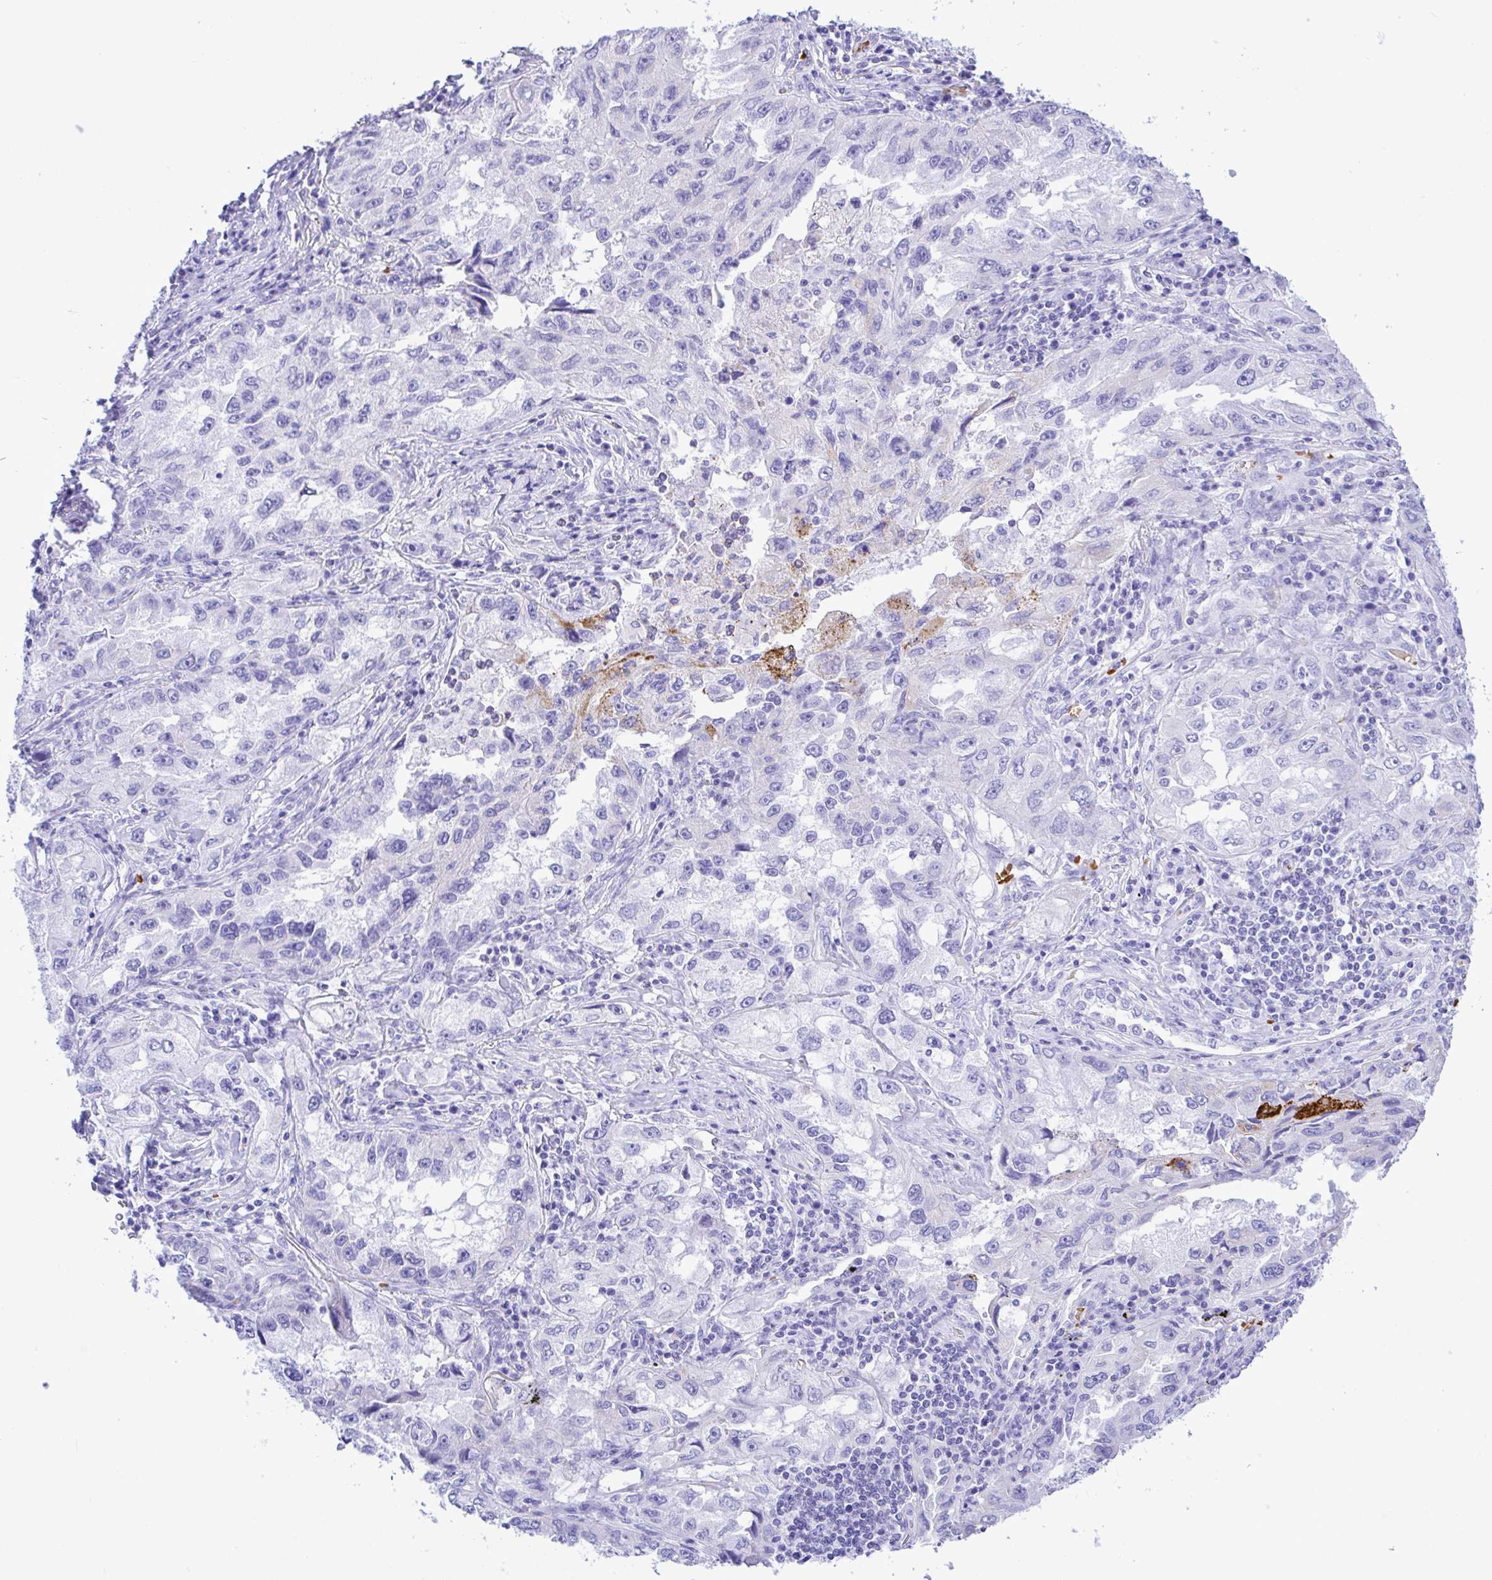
{"staining": {"intensity": "moderate", "quantity": "<25%", "location": "cytoplasmic/membranous"}, "tissue": "lung cancer", "cell_type": "Tumor cells", "image_type": "cancer", "snomed": [{"axis": "morphology", "description": "Adenocarcinoma, NOS"}, {"axis": "topography", "description": "Lung"}], "caption": "Immunohistochemistry photomicrograph of neoplastic tissue: lung cancer stained using immunohistochemistry (IHC) demonstrates low levels of moderate protein expression localized specifically in the cytoplasmic/membranous of tumor cells, appearing as a cytoplasmic/membranous brown color.", "gene": "ZNF221", "patient": {"sex": "female", "age": 73}}